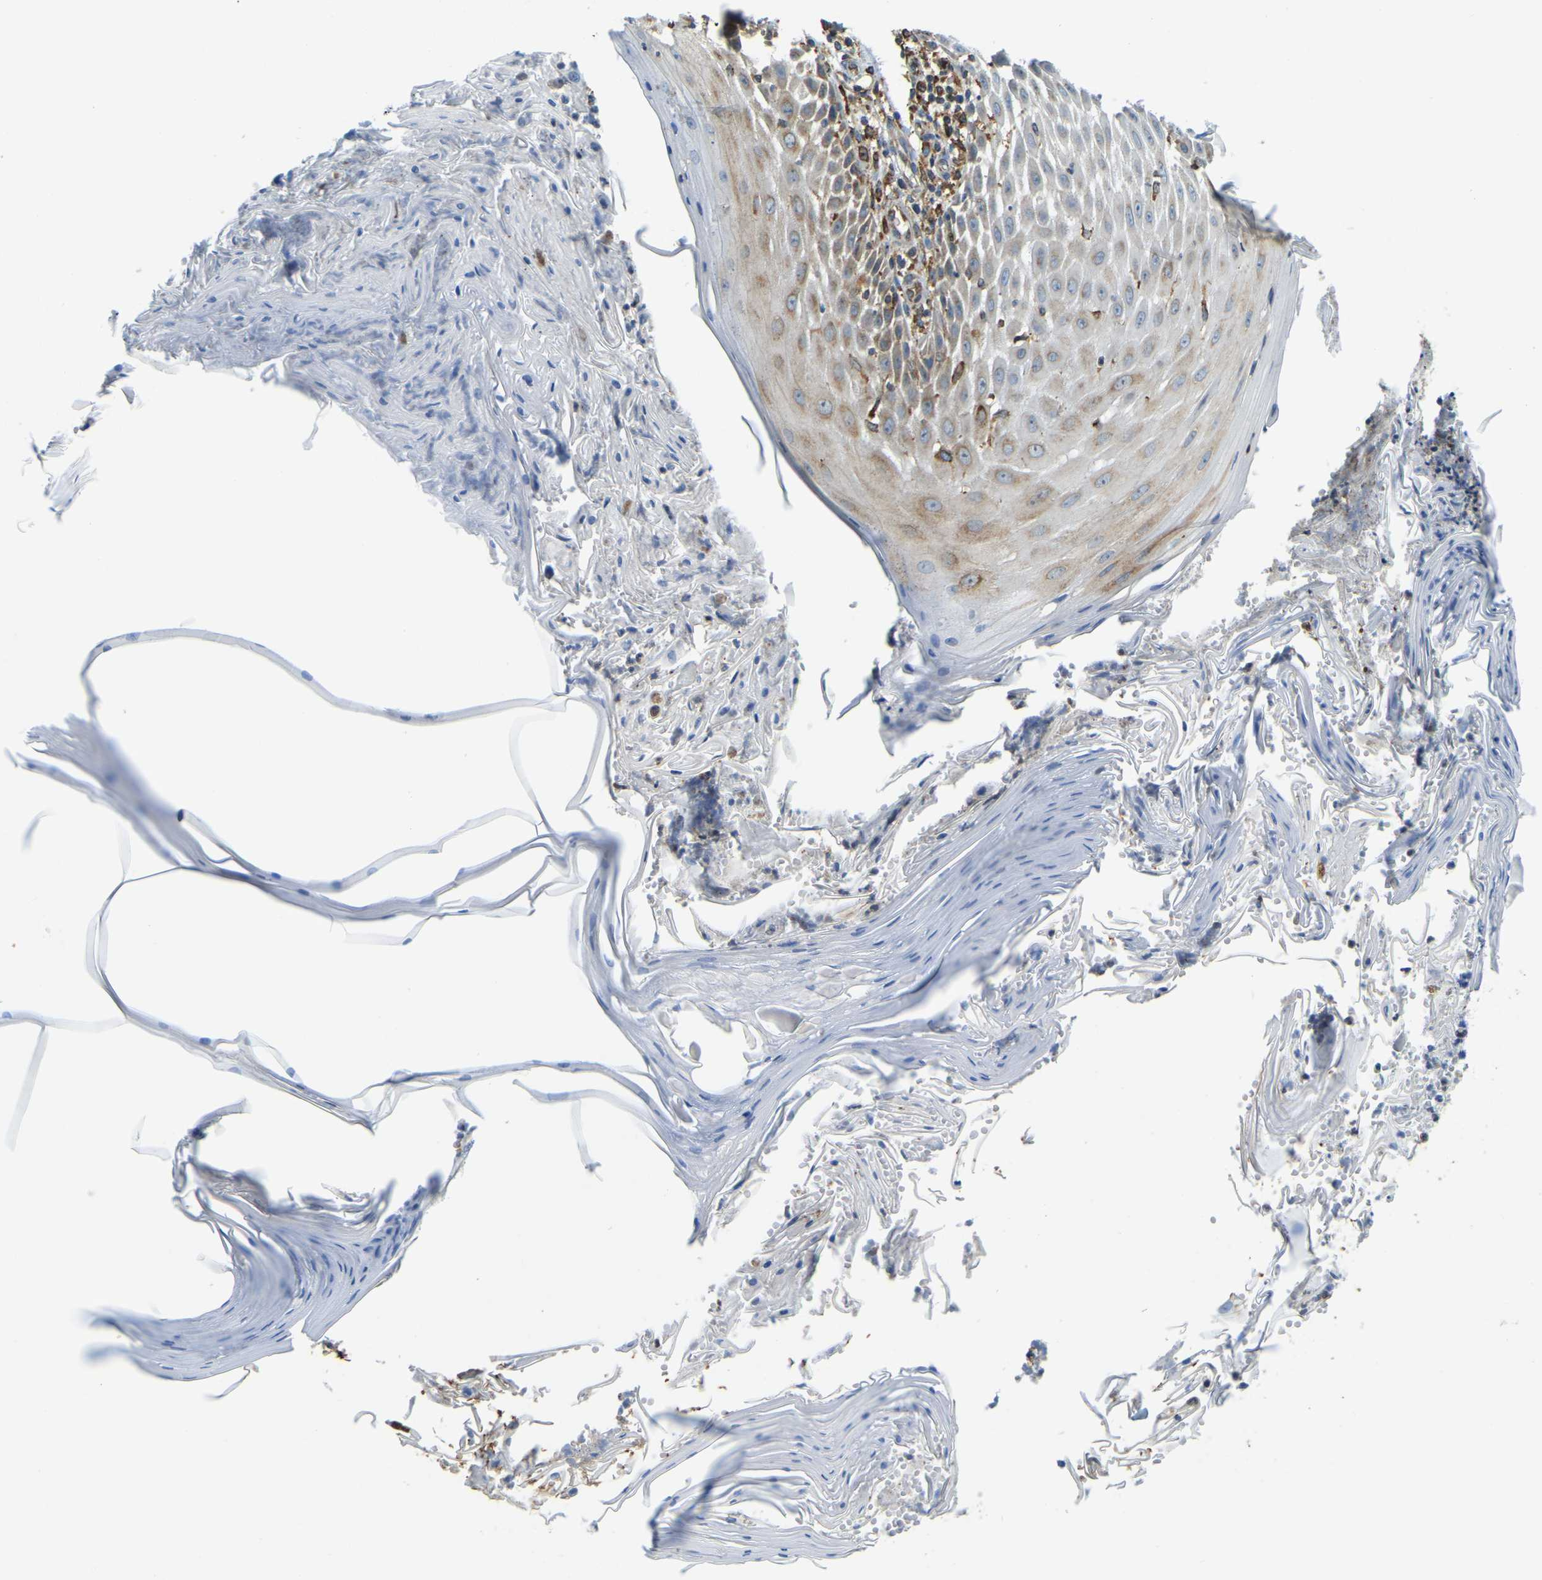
{"staining": {"intensity": "weak", "quantity": "25%-75%", "location": "cytoplasmic/membranous"}, "tissue": "skin cancer", "cell_type": "Tumor cells", "image_type": "cancer", "snomed": [{"axis": "morphology", "description": "Squamous cell carcinoma, NOS"}, {"axis": "topography", "description": "Skin"}], "caption": "Human squamous cell carcinoma (skin) stained for a protein (brown) exhibits weak cytoplasmic/membranous positive staining in approximately 25%-75% of tumor cells.", "gene": "RNF115", "patient": {"sex": "female", "age": 73}}